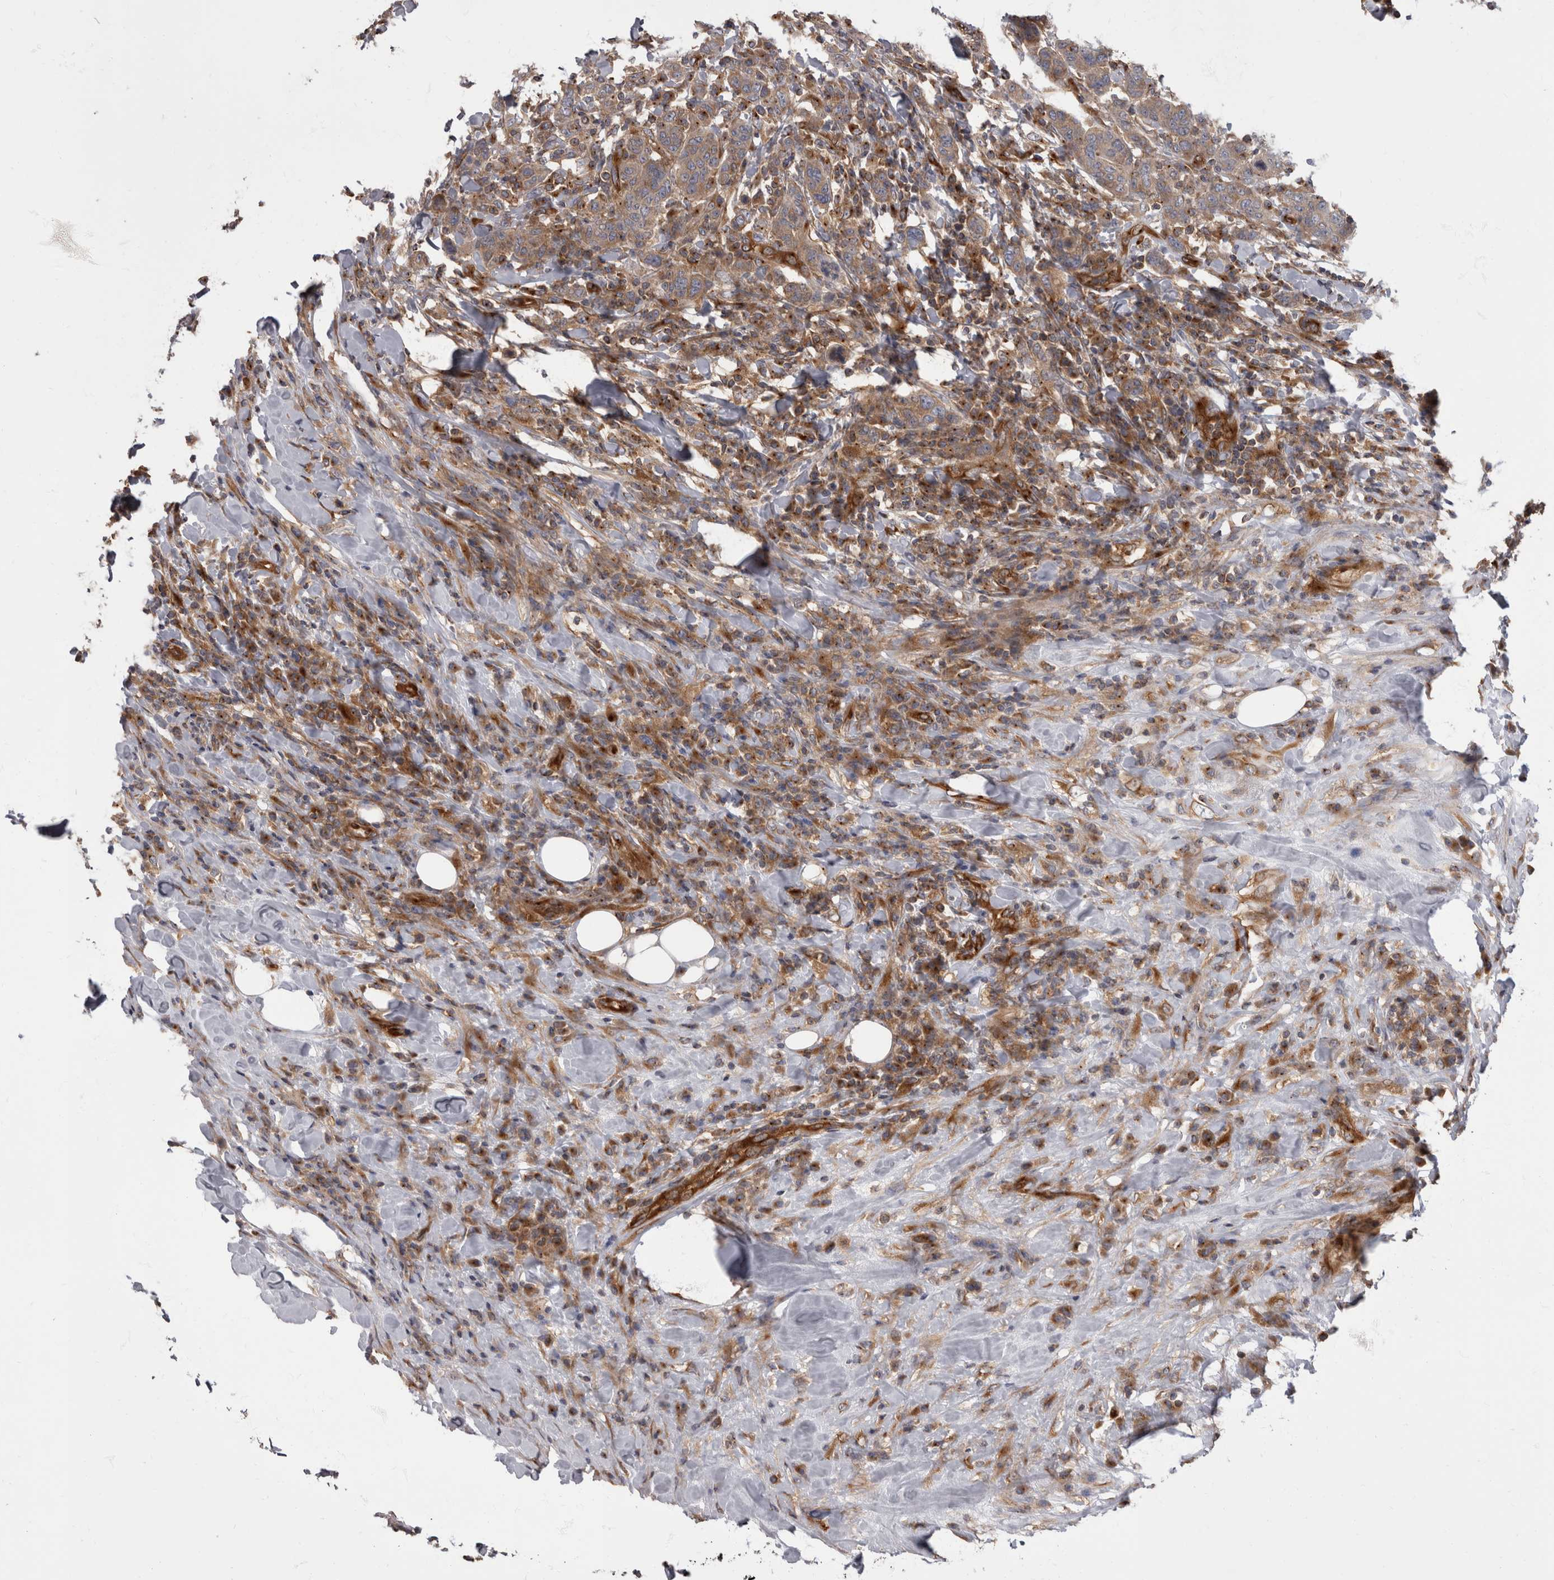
{"staining": {"intensity": "moderate", "quantity": ">75%", "location": "cytoplasmic/membranous"}, "tissue": "breast cancer", "cell_type": "Tumor cells", "image_type": "cancer", "snomed": [{"axis": "morphology", "description": "Duct carcinoma"}, {"axis": "topography", "description": "Breast"}], "caption": "Immunohistochemical staining of human breast intraductal carcinoma exhibits moderate cytoplasmic/membranous protein positivity in approximately >75% of tumor cells.", "gene": "HOOK3", "patient": {"sex": "female", "age": 37}}